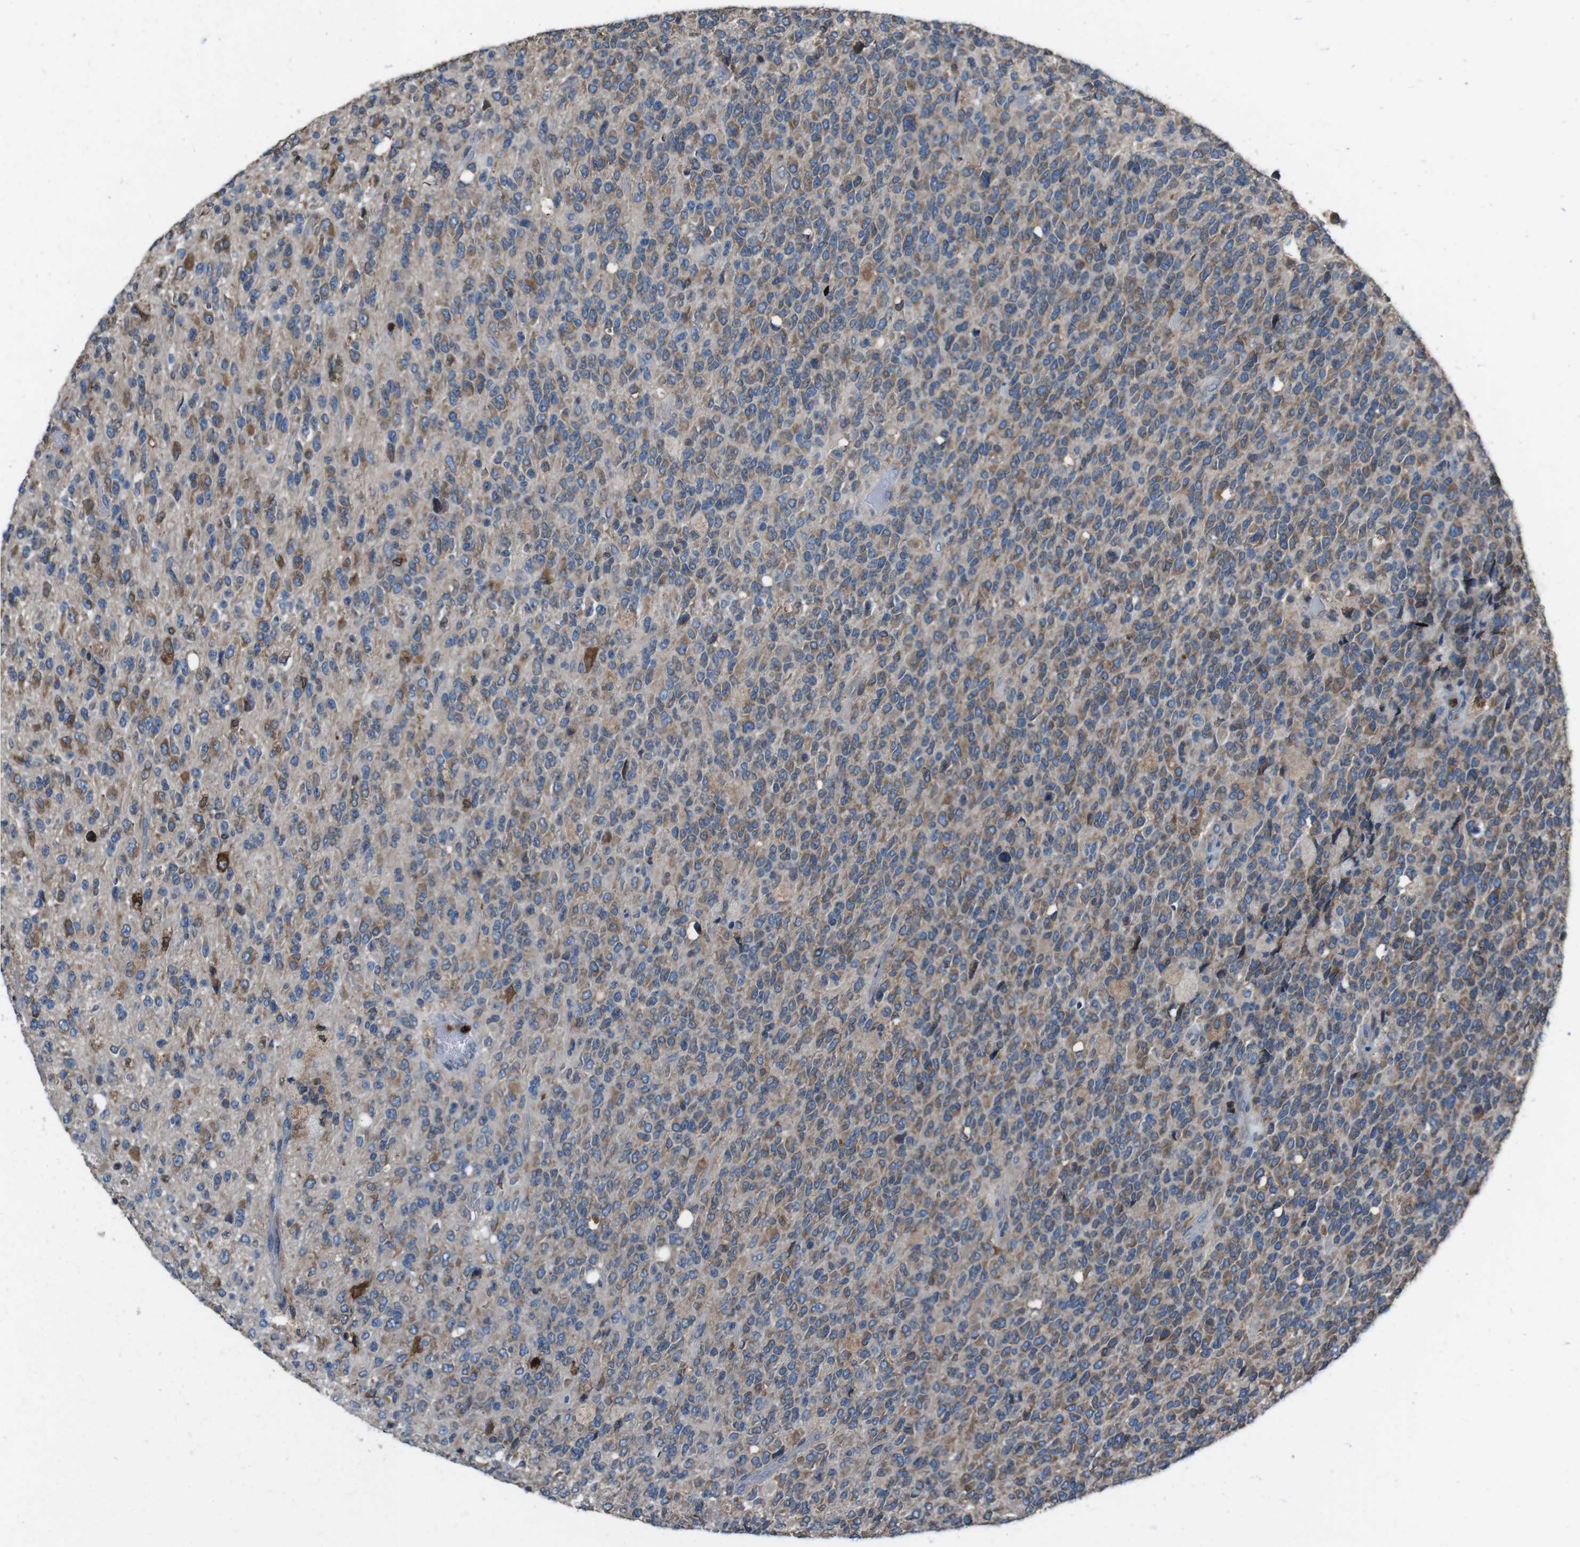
{"staining": {"intensity": "moderate", "quantity": ">75%", "location": "cytoplasmic/membranous"}, "tissue": "glioma", "cell_type": "Tumor cells", "image_type": "cancer", "snomed": [{"axis": "morphology", "description": "Glioma, malignant, High grade"}, {"axis": "topography", "description": "pancreas cauda"}], "caption": "IHC staining of glioma, which exhibits medium levels of moderate cytoplasmic/membranous expression in about >75% of tumor cells indicating moderate cytoplasmic/membranous protein expression. The staining was performed using DAB (3,3'-diaminobenzidine) (brown) for protein detection and nuclei were counterstained in hematoxylin (blue).", "gene": "APMAP", "patient": {"sex": "male", "age": 60}}